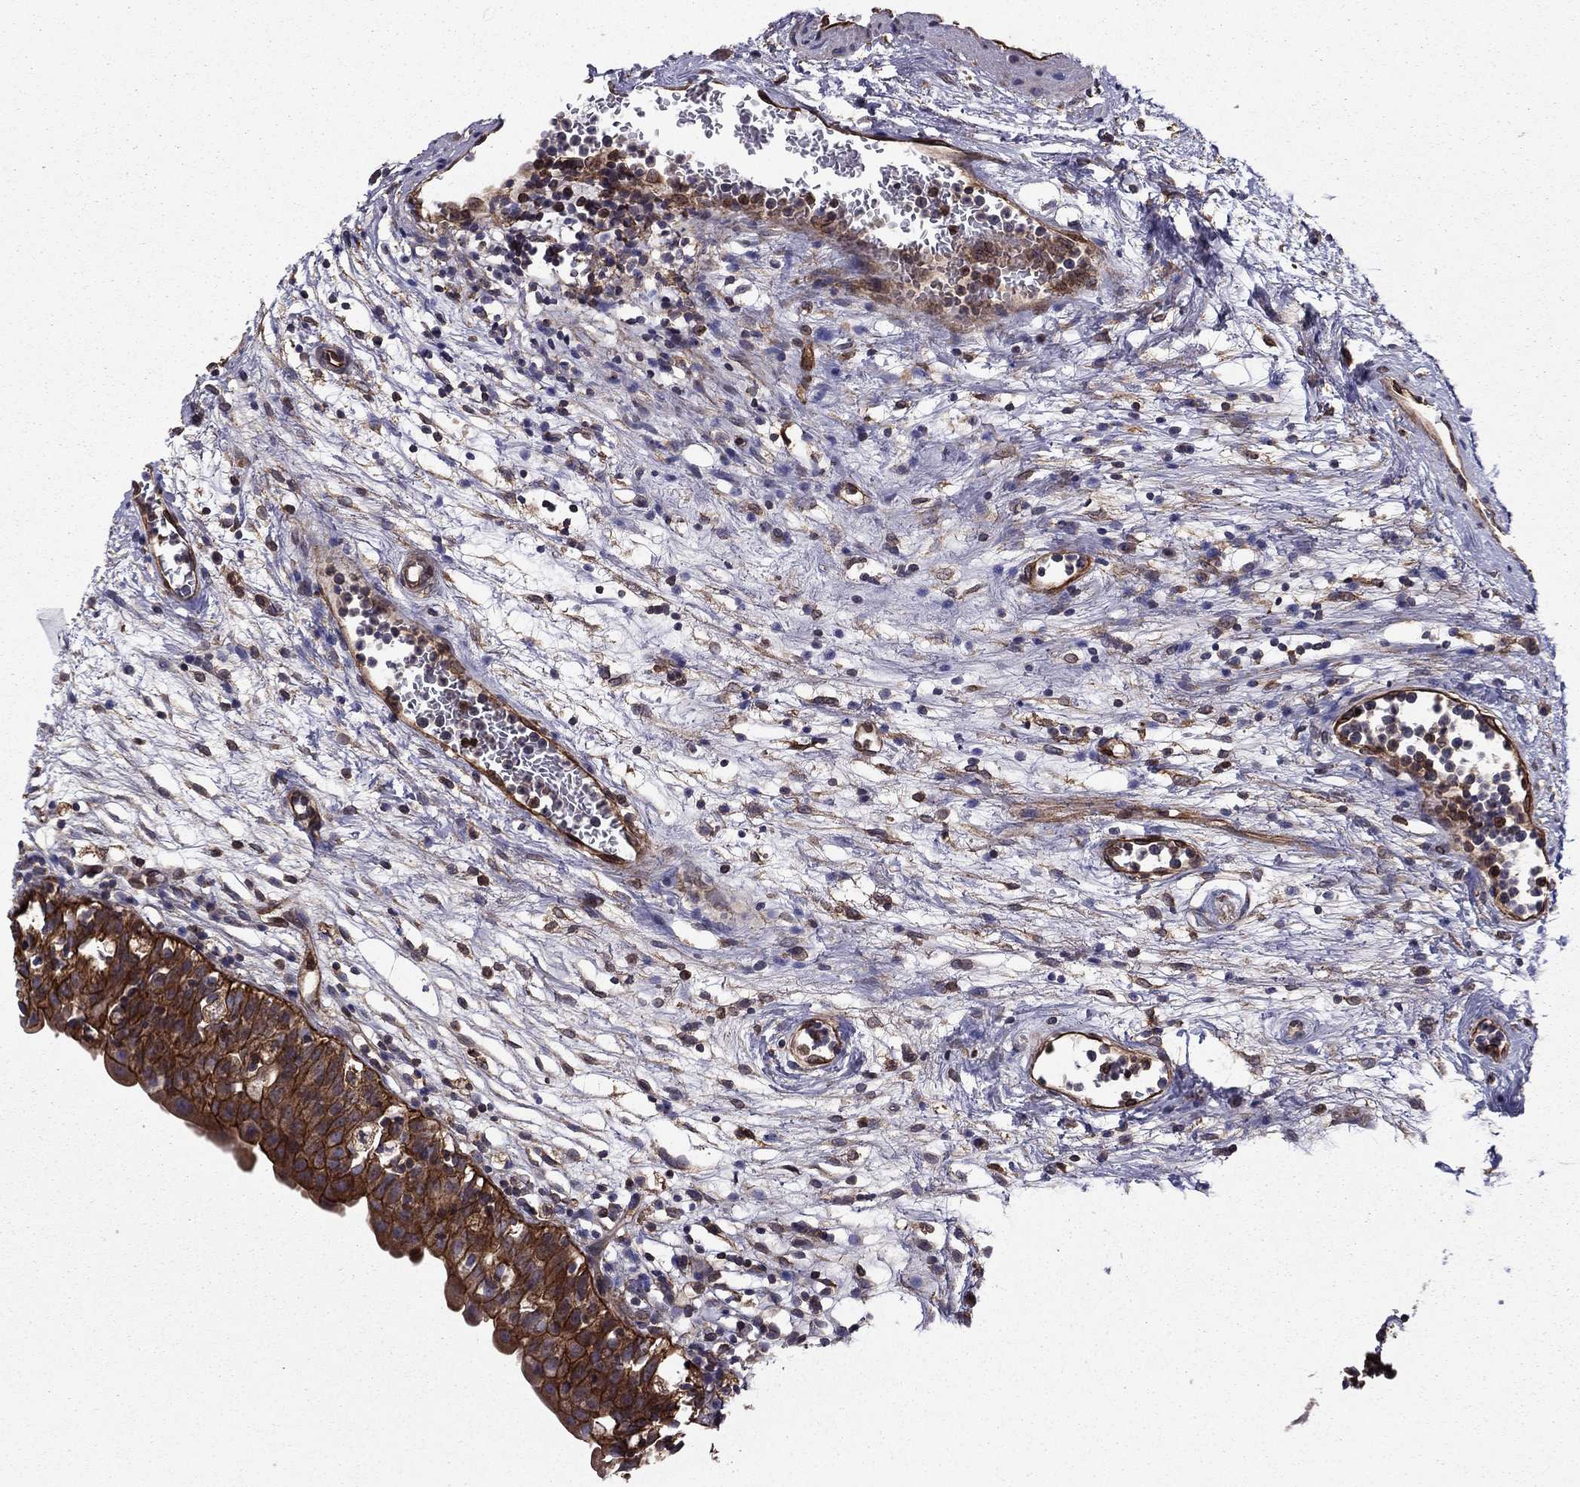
{"staining": {"intensity": "strong", "quantity": ">75%", "location": "cytoplasmic/membranous"}, "tissue": "urinary bladder", "cell_type": "Urothelial cells", "image_type": "normal", "snomed": [{"axis": "morphology", "description": "Normal tissue, NOS"}, {"axis": "topography", "description": "Urinary bladder"}], "caption": "IHC photomicrograph of normal urinary bladder: human urinary bladder stained using IHC exhibits high levels of strong protein expression localized specifically in the cytoplasmic/membranous of urothelial cells, appearing as a cytoplasmic/membranous brown color.", "gene": "SHMT1", "patient": {"sex": "male", "age": 76}}